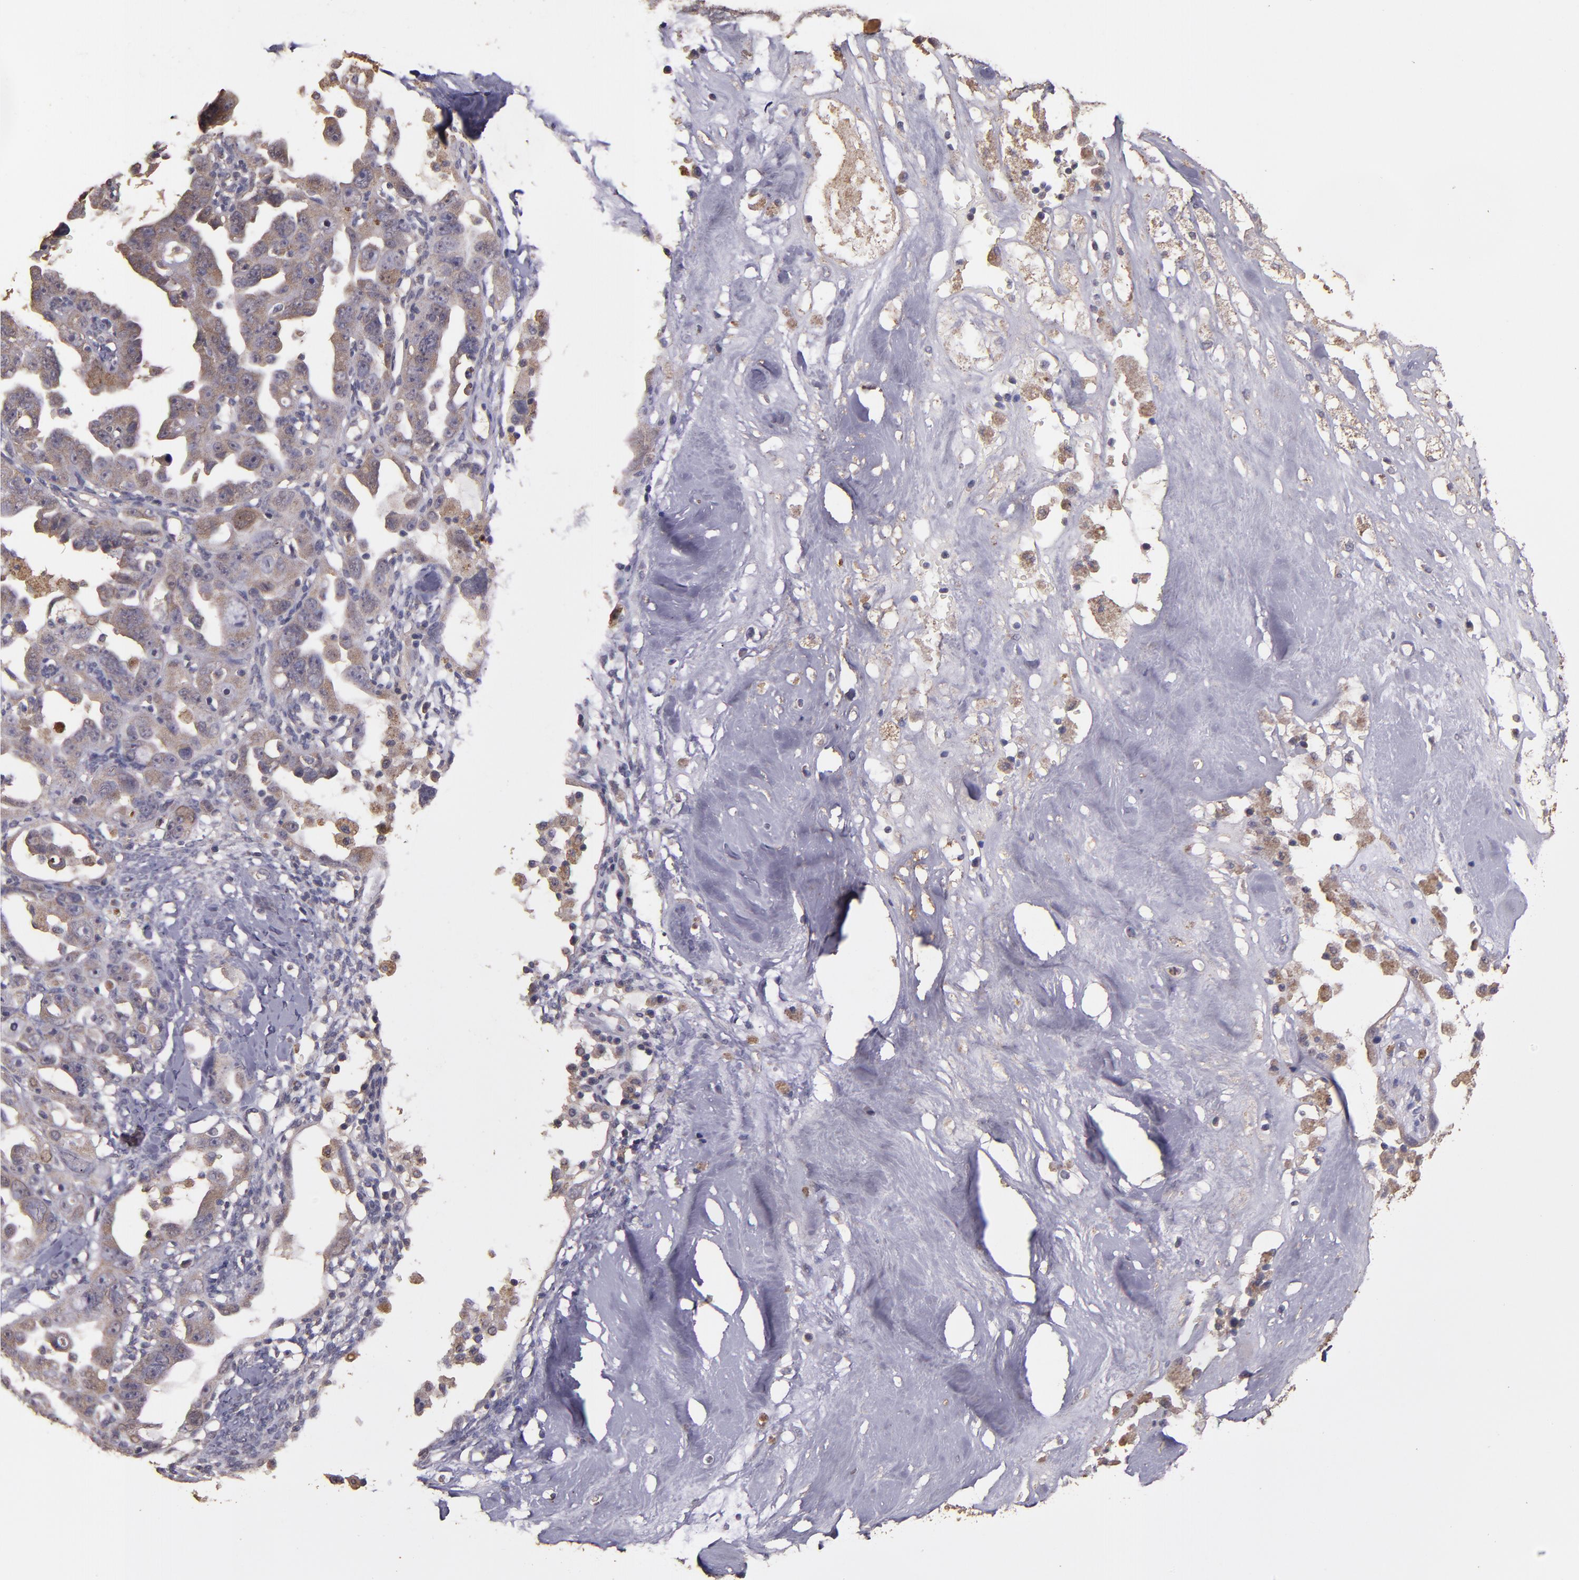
{"staining": {"intensity": "weak", "quantity": ">75%", "location": "cytoplasmic/membranous"}, "tissue": "ovarian cancer", "cell_type": "Tumor cells", "image_type": "cancer", "snomed": [{"axis": "morphology", "description": "Cystadenocarcinoma, serous, NOS"}, {"axis": "topography", "description": "Ovary"}], "caption": "A low amount of weak cytoplasmic/membranous positivity is present in approximately >75% of tumor cells in ovarian serous cystadenocarcinoma tissue.", "gene": "HECTD1", "patient": {"sex": "female", "age": 66}}